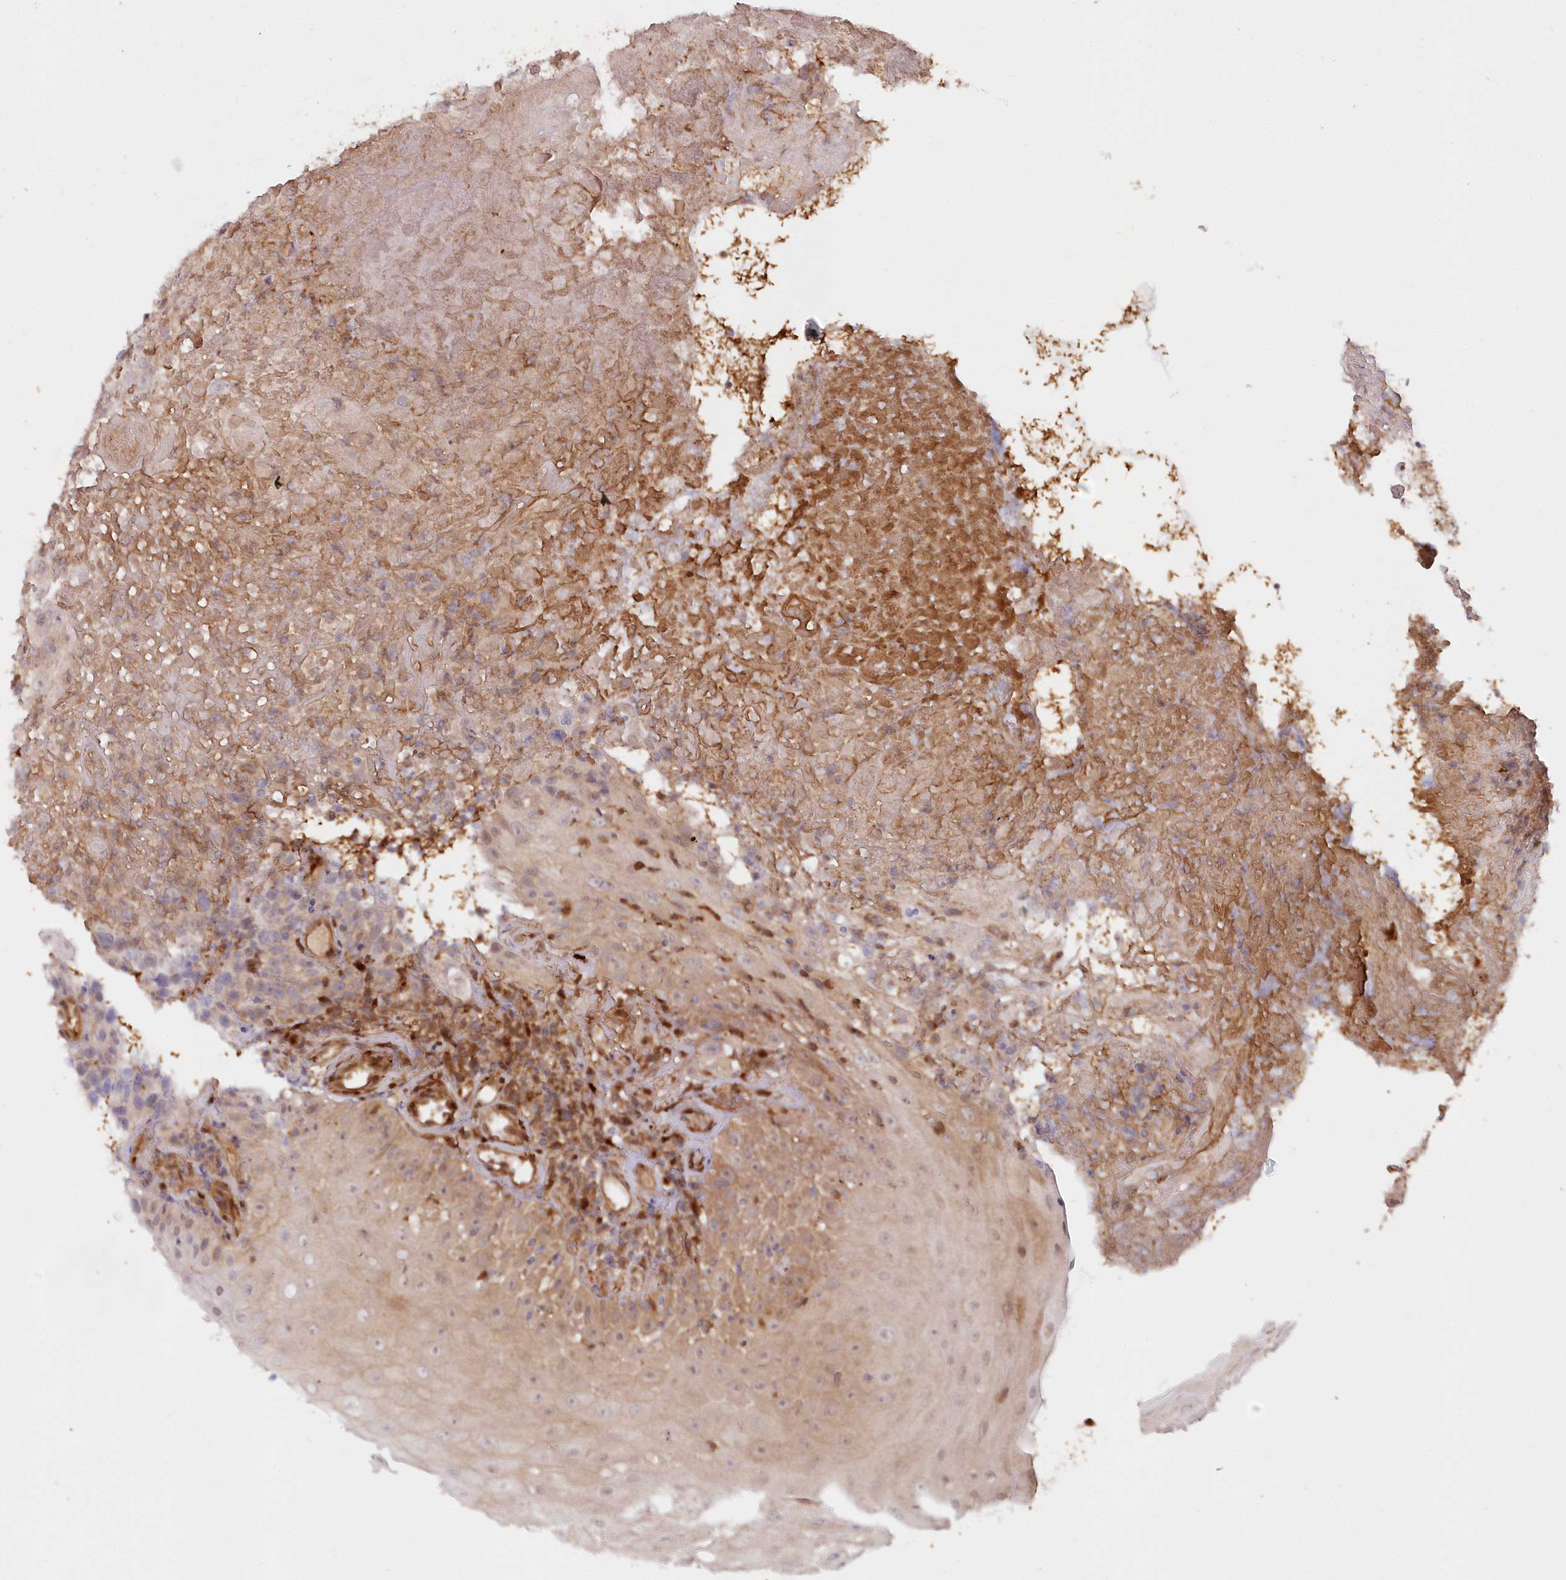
{"staining": {"intensity": "weak", "quantity": "<25%", "location": "cytoplasmic/membranous"}, "tissue": "oral mucosa", "cell_type": "Squamous epithelial cells", "image_type": "normal", "snomed": [{"axis": "morphology", "description": "Normal tissue, NOS"}, {"axis": "topography", "description": "Oral tissue"}], "caption": "This is a photomicrograph of IHC staining of unremarkable oral mucosa, which shows no expression in squamous epithelial cells. (DAB (3,3'-diaminobenzidine) IHC, high magnification).", "gene": "GBE1", "patient": {"sex": "male", "age": 60}}